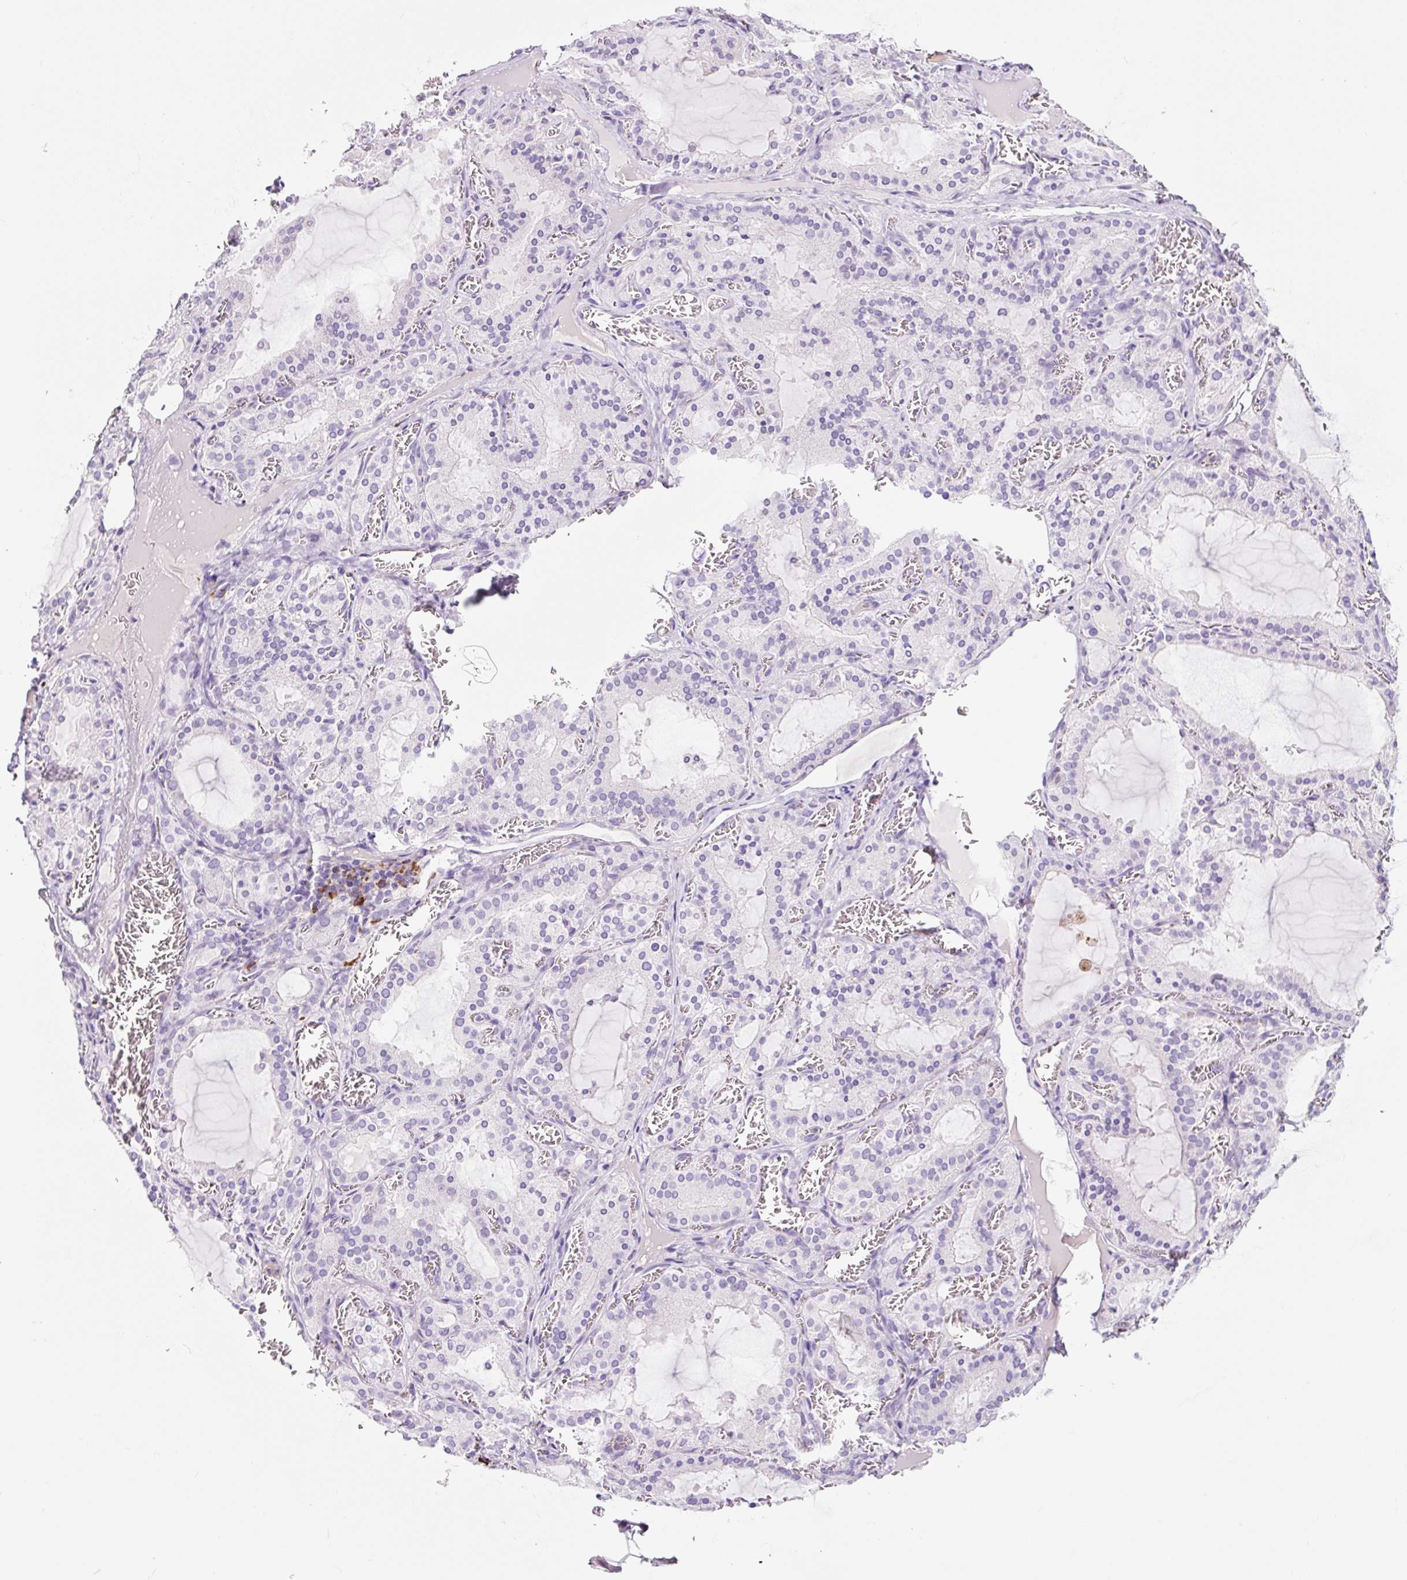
{"staining": {"intensity": "negative", "quantity": "none", "location": "none"}, "tissue": "thyroid gland", "cell_type": "Glandular cells", "image_type": "normal", "snomed": [{"axis": "morphology", "description": "Normal tissue, NOS"}, {"axis": "topography", "description": "Thyroid gland"}], "caption": "IHC histopathology image of normal thyroid gland stained for a protein (brown), which exhibits no expression in glandular cells.", "gene": "RNF212B", "patient": {"sex": "female", "age": 30}}